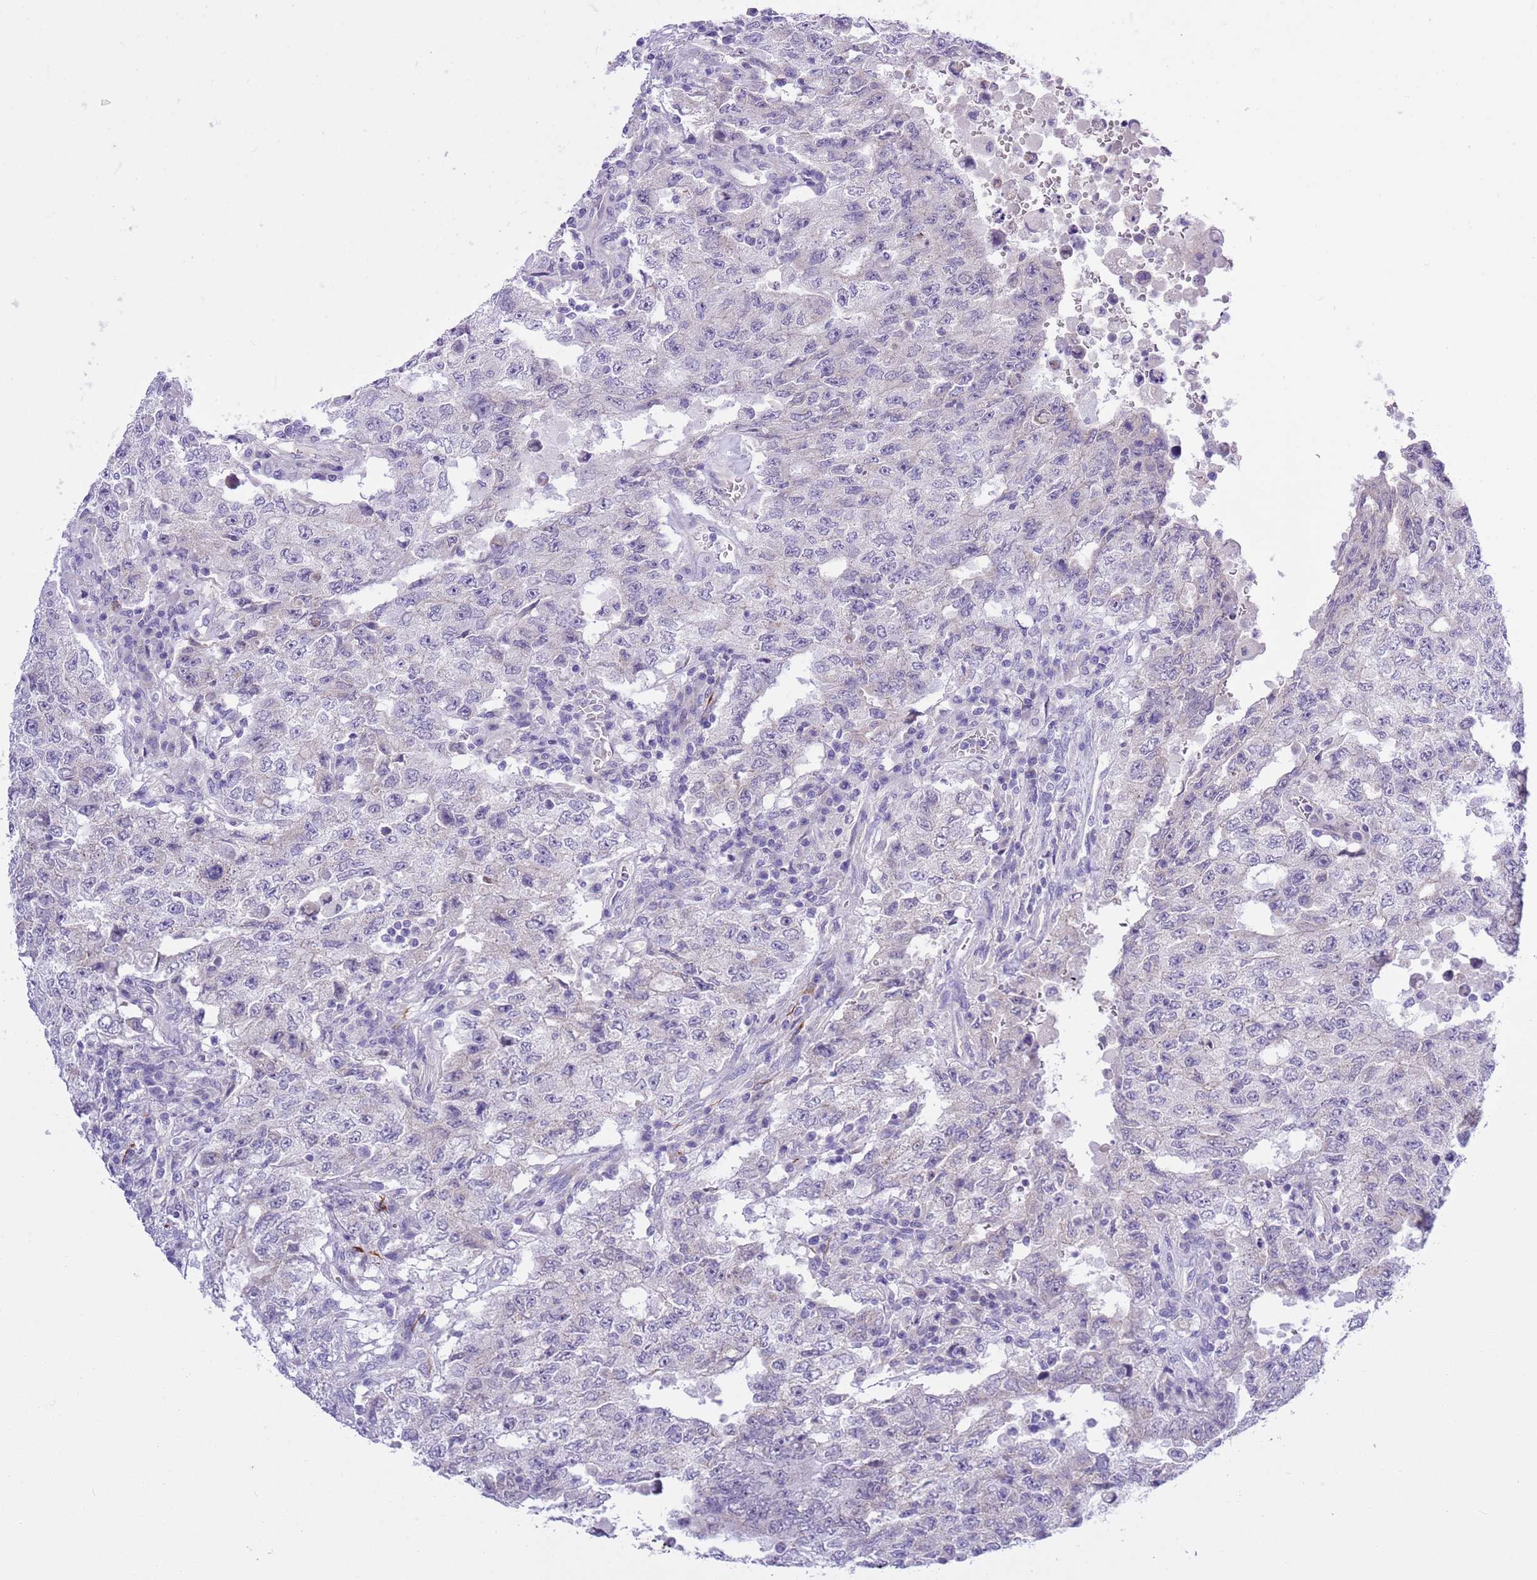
{"staining": {"intensity": "negative", "quantity": "none", "location": "none"}, "tissue": "testis cancer", "cell_type": "Tumor cells", "image_type": "cancer", "snomed": [{"axis": "morphology", "description": "Carcinoma, Embryonal, NOS"}, {"axis": "topography", "description": "Testis"}], "caption": "Immunohistochemistry (IHC) histopathology image of neoplastic tissue: human testis embryonal carcinoma stained with DAB demonstrates no significant protein expression in tumor cells. The staining was performed using DAB (3,3'-diaminobenzidine) to visualize the protein expression in brown, while the nuclei were stained in blue with hematoxylin (Magnification: 20x).", "gene": "NET1", "patient": {"sex": "male", "age": 26}}